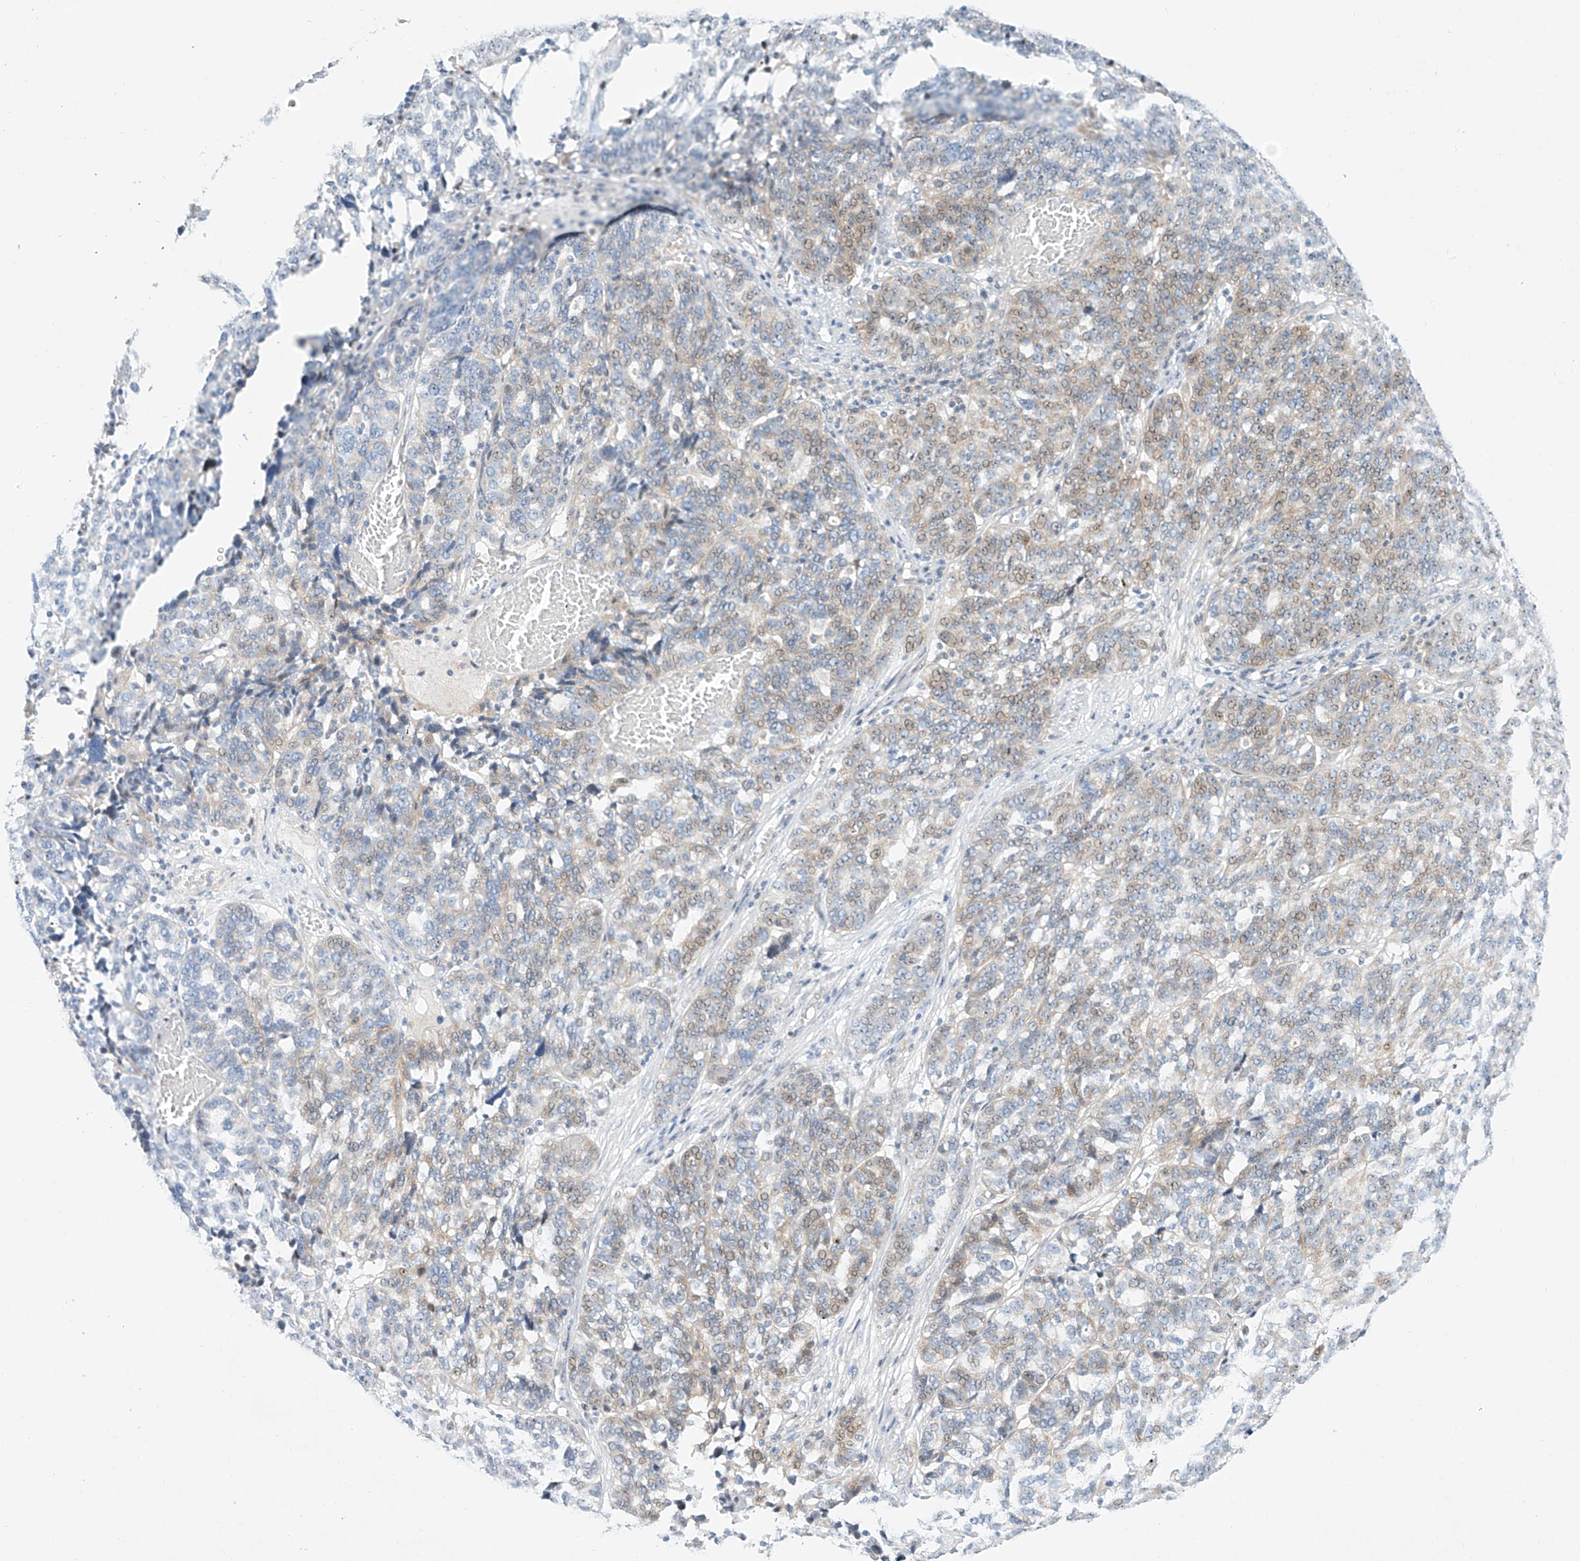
{"staining": {"intensity": "negative", "quantity": "none", "location": "none"}, "tissue": "ovarian cancer", "cell_type": "Tumor cells", "image_type": "cancer", "snomed": [{"axis": "morphology", "description": "Cystadenocarcinoma, serous, NOS"}, {"axis": "topography", "description": "Ovary"}], "caption": "There is no significant staining in tumor cells of serous cystadenocarcinoma (ovarian).", "gene": "SNU13", "patient": {"sex": "female", "age": 59}}